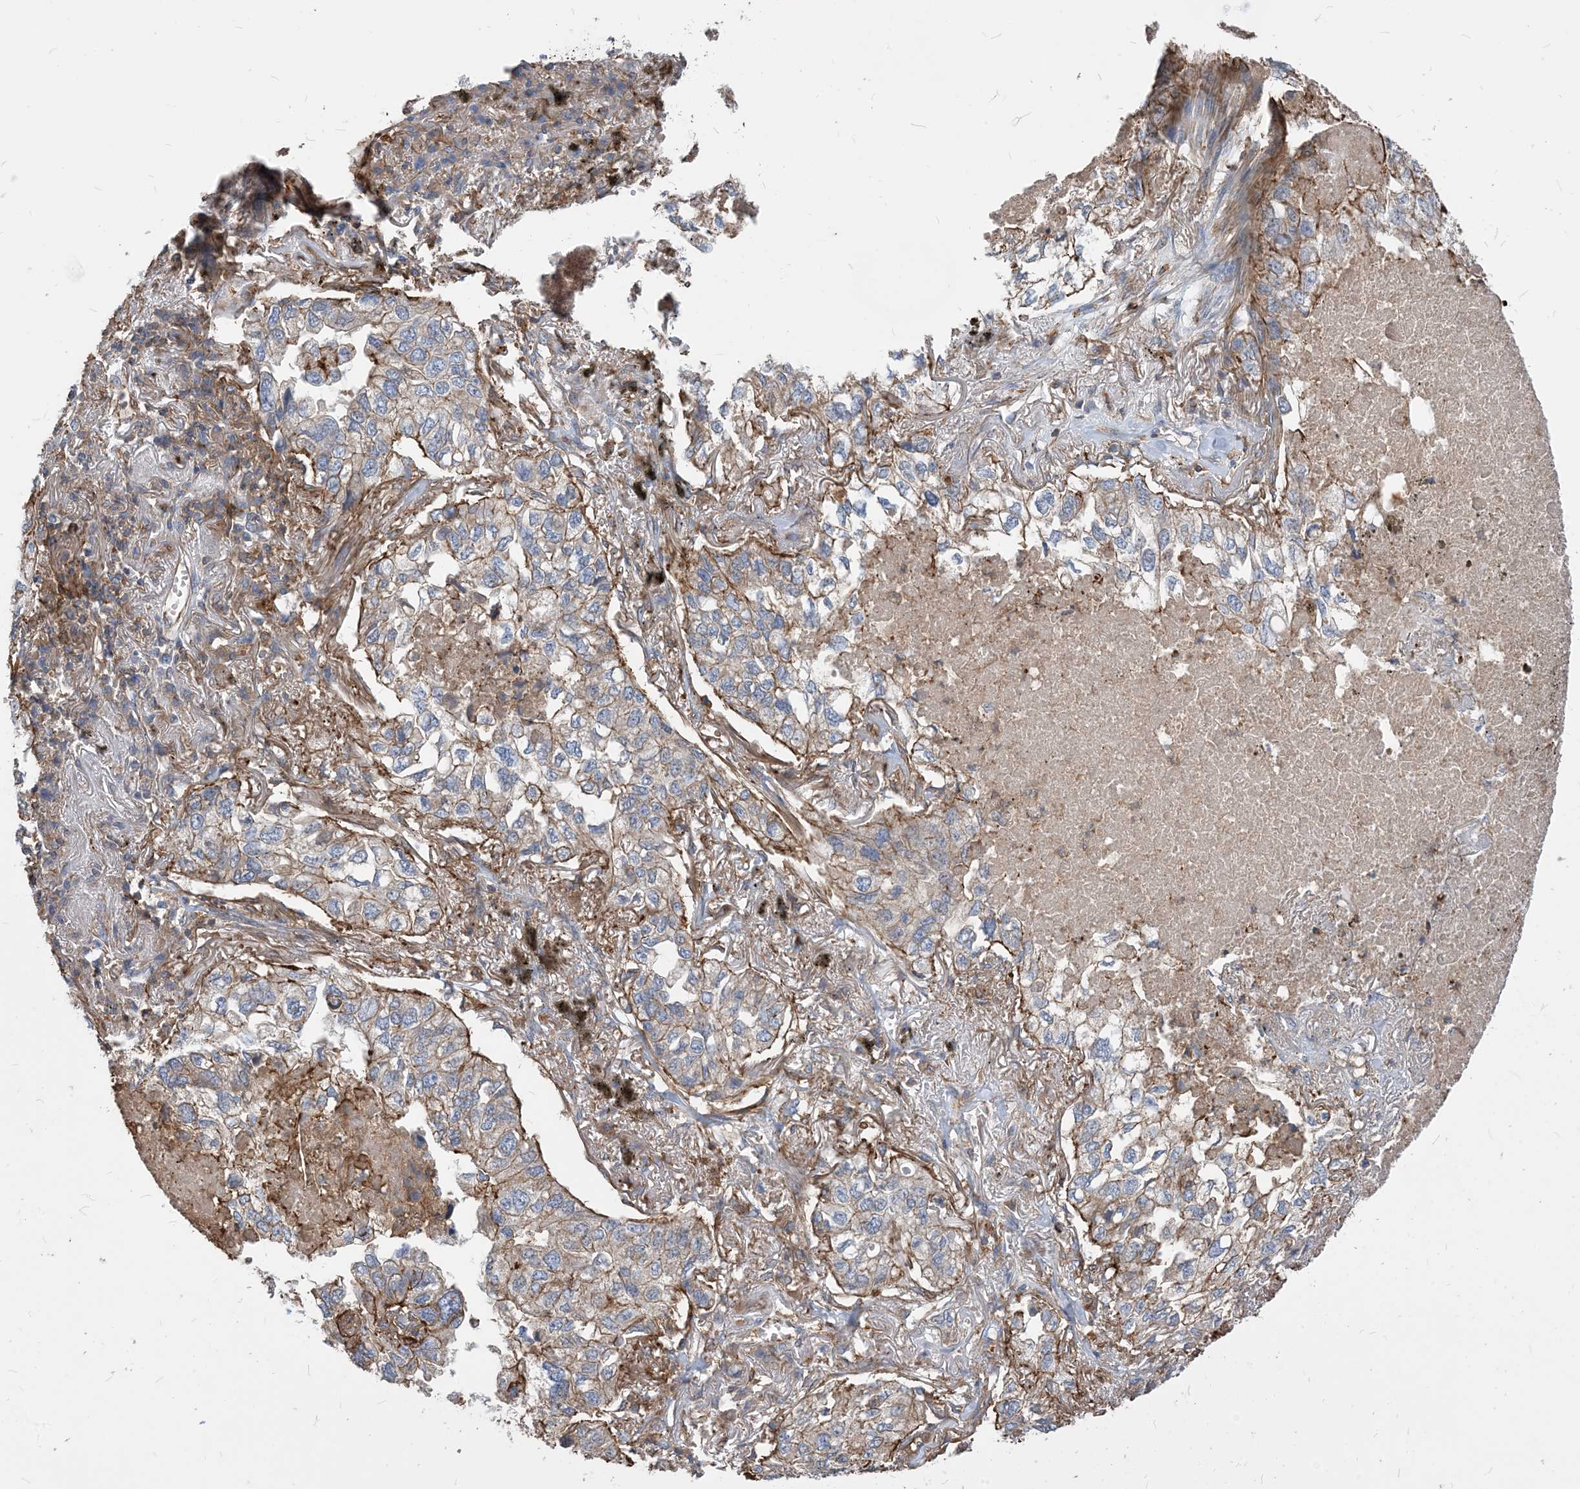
{"staining": {"intensity": "moderate", "quantity": "25%-75%", "location": "cytoplasmic/membranous"}, "tissue": "lung cancer", "cell_type": "Tumor cells", "image_type": "cancer", "snomed": [{"axis": "morphology", "description": "Adenocarcinoma, NOS"}, {"axis": "topography", "description": "Lung"}], "caption": "The micrograph displays immunohistochemical staining of lung adenocarcinoma. There is moderate cytoplasmic/membranous staining is present in about 25%-75% of tumor cells. The protein of interest is stained brown, and the nuclei are stained in blue (DAB (3,3'-diaminobenzidine) IHC with brightfield microscopy, high magnification).", "gene": "PARVG", "patient": {"sex": "male", "age": 65}}